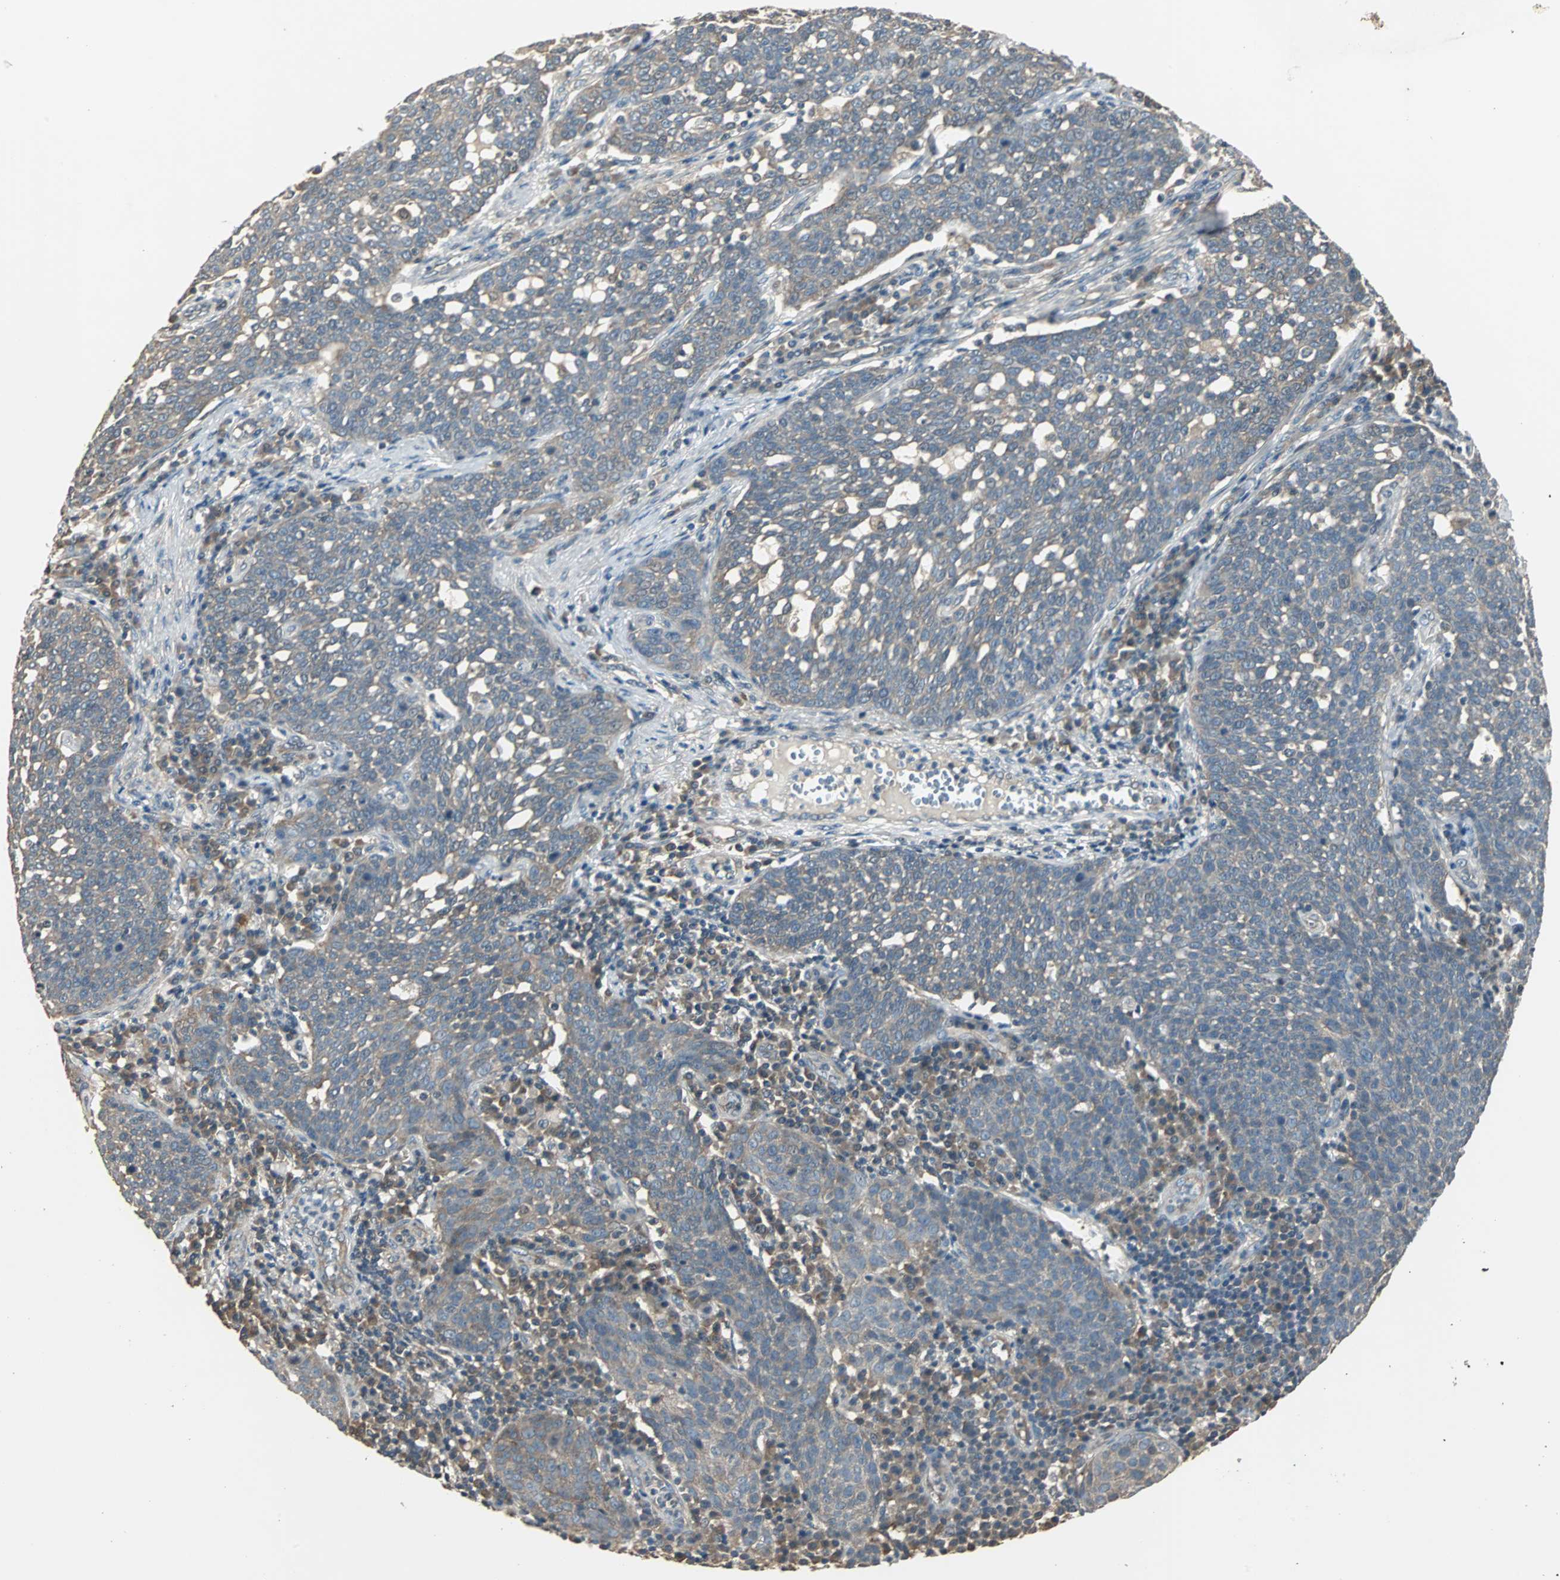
{"staining": {"intensity": "weak", "quantity": ">75%", "location": "cytoplasmic/membranous"}, "tissue": "cervical cancer", "cell_type": "Tumor cells", "image_type": "cancer", "snomed": [{"axis": "morphology", "description": "Squamous cell carcinoma, NOS"}, {"axis": "topography", "description": "Cervix"}], "caption": "High-power microscopy captured an immunohistochemistry photomicrograph of cervical cancer, revealing weak cytoplasmic/membranous positivity in approximately >75% of tumor cells. (DAB IHC with brightfield microscopy, high magnification).", "gene": "ABHD2", "patient": {"sex": "female", "age": 34}}